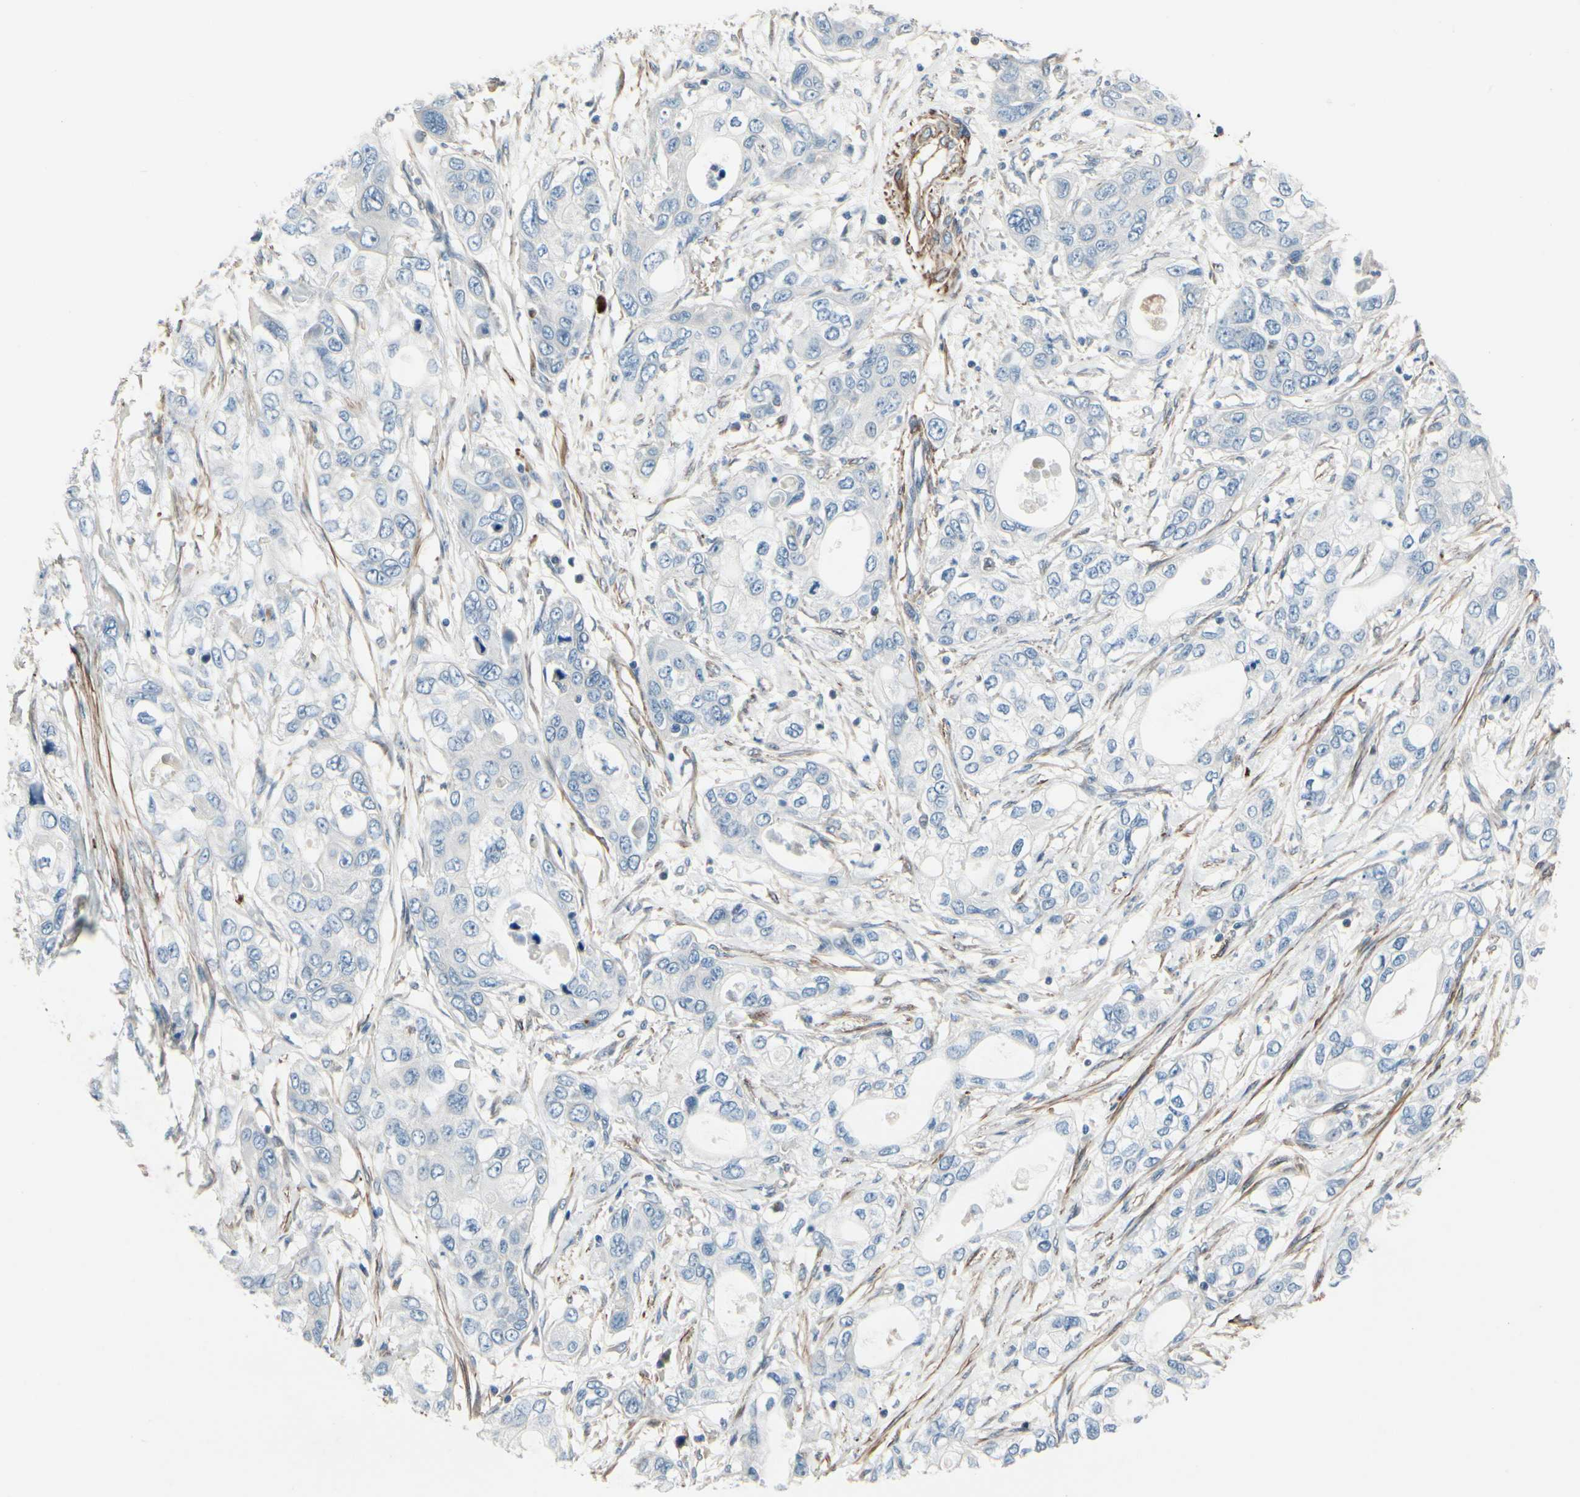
{"staining": {"intensity": "weak", "quantity": "<25%", "location": "cytoplasmic/membranous"}, "tissue": "pancreatic cancer", "cell_type": "Tumor cells", "image_type": "cancer", "snomed": [{"axis": "morphology", "description": "Adenocarcinoma, NOS"}, {"axis": "topography", "description": "Pancreas"}], "caption": "Immunohistochemical staining of pancreatic cancer displays no significant staining in tumor cells.", "gene": "TPM1", "patient": {"sex": "female", "age": 70}}